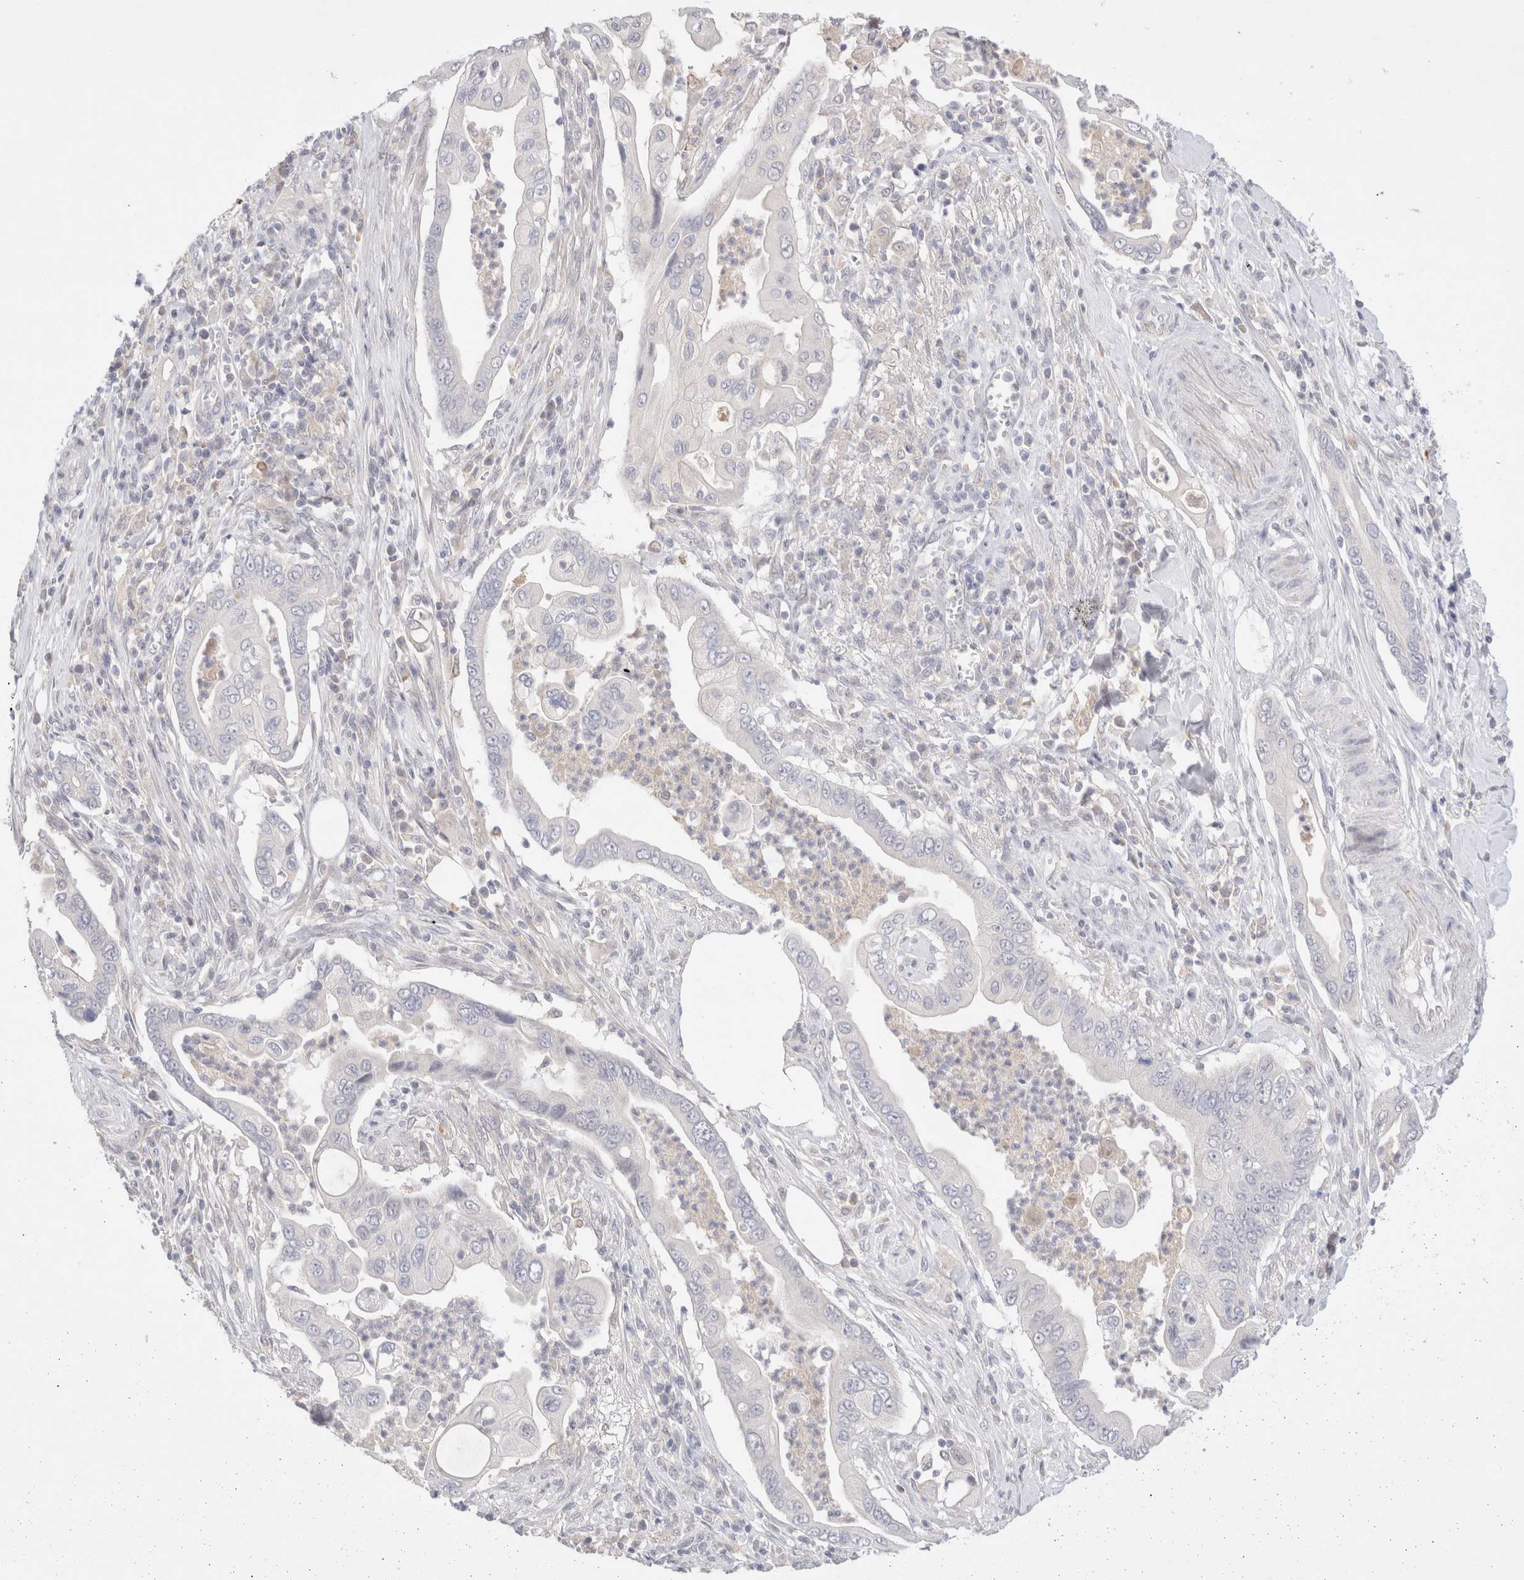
{"staining": {"intensity": "negative", "quantity": "none", "location": "none"}, "tissue": "pancreatic cancer", "cell_type": "Tumor cells", "image_type": "cancer", "snomed": [{"axis": "morphology", "description": "Adenocarcinoma, NOS"}, {"axis": "topography", "description": "Pancreas"}], "caption": "Photomicrograph shows no protein positivity in tumor cells of adenocarcinoma (pancreatic) tissue. Nuclei are stained in blue.", "gene": "SPATA20", "patient": {"sex": "male", "age": 78}}